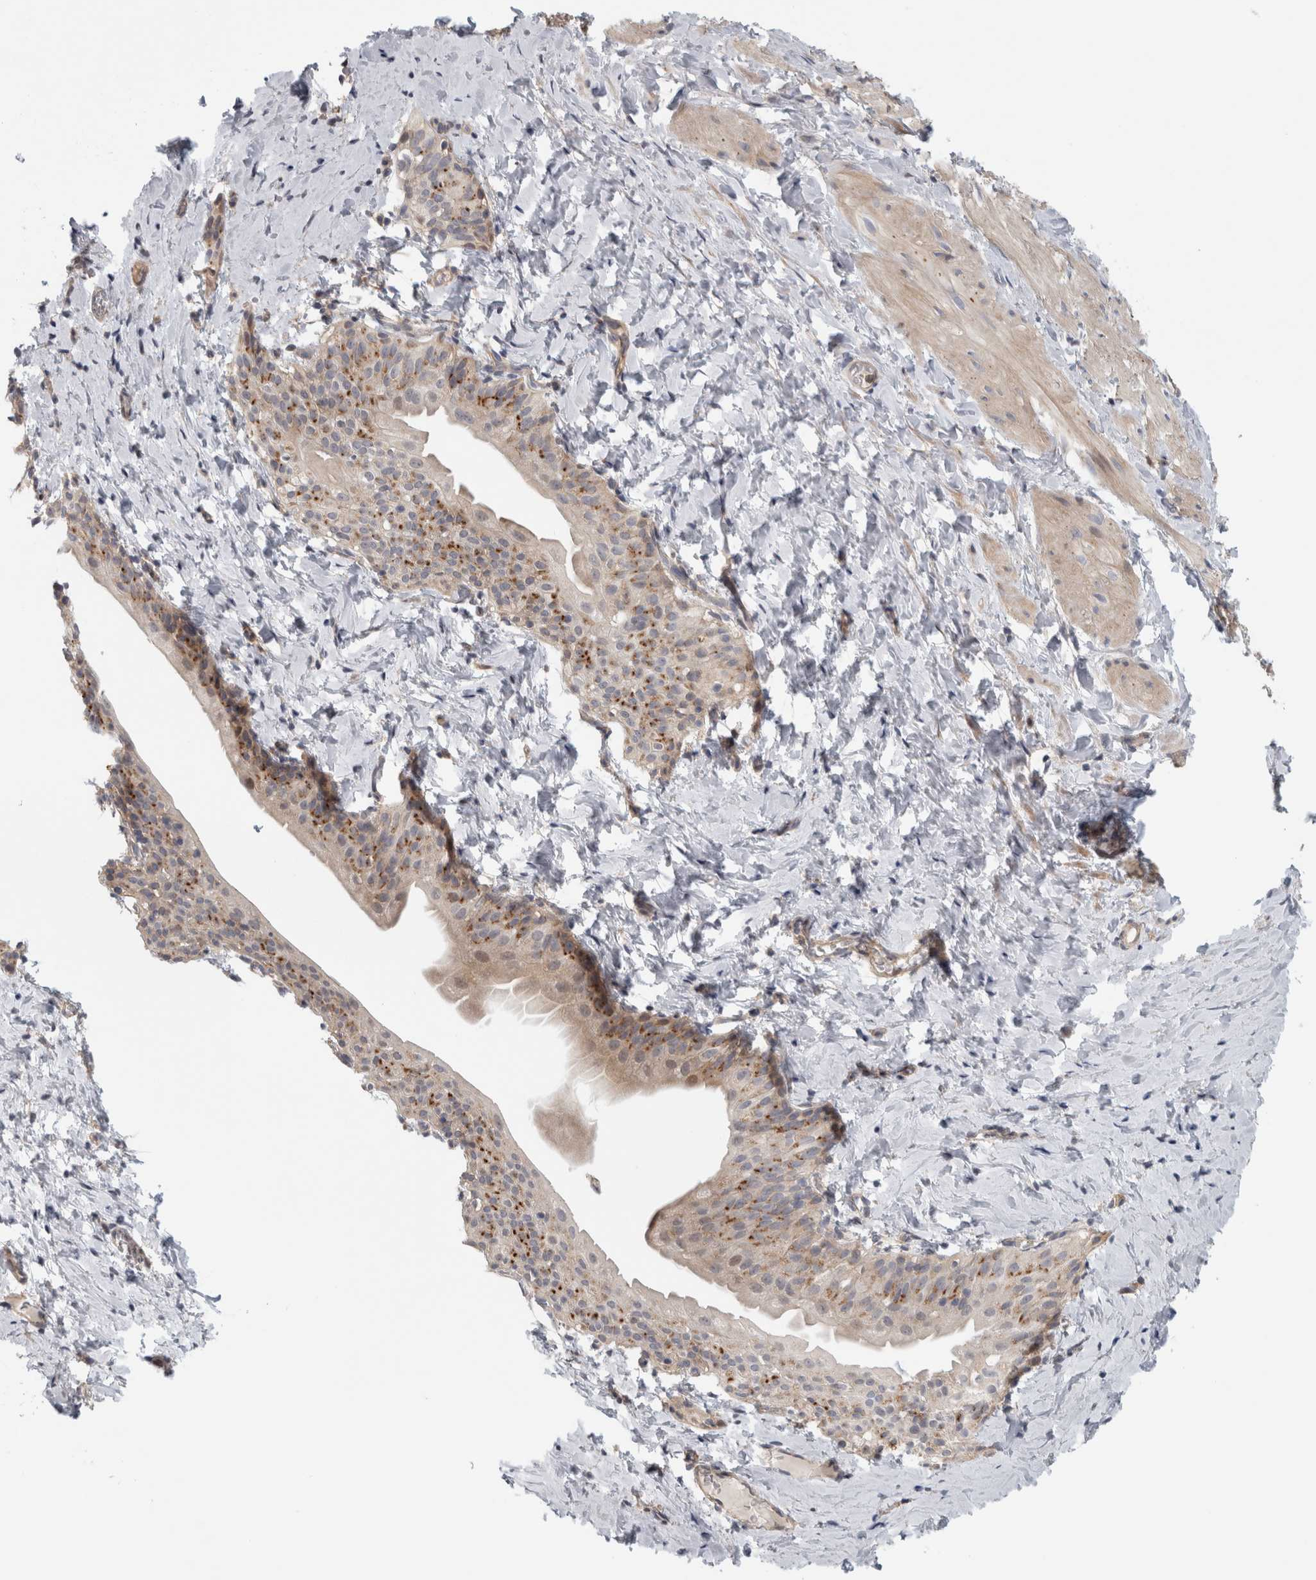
{"staining": {"intensity": "weak", "quantity": "25%-75%", "location": "cytoplasmic/membranous"}, "tissue": "smooth muscle", "cell_type": "Smooth muscle cells", "image_type": "normal", "snomed": [{"axis": "morphology", "description": "Normal tissue, NOS"}, {"axis": "topography", "description": "Smooth muscle"}], "caption": "Protein analysis of unremarkable smooth muscle displays weak cytoplasmic/membranous expression in about 25%-75% of smooth muscle cells. Nuclei are stained in blue.", "gene": "ZNF804B", "patient": {"sex": "male", "age": 16}}